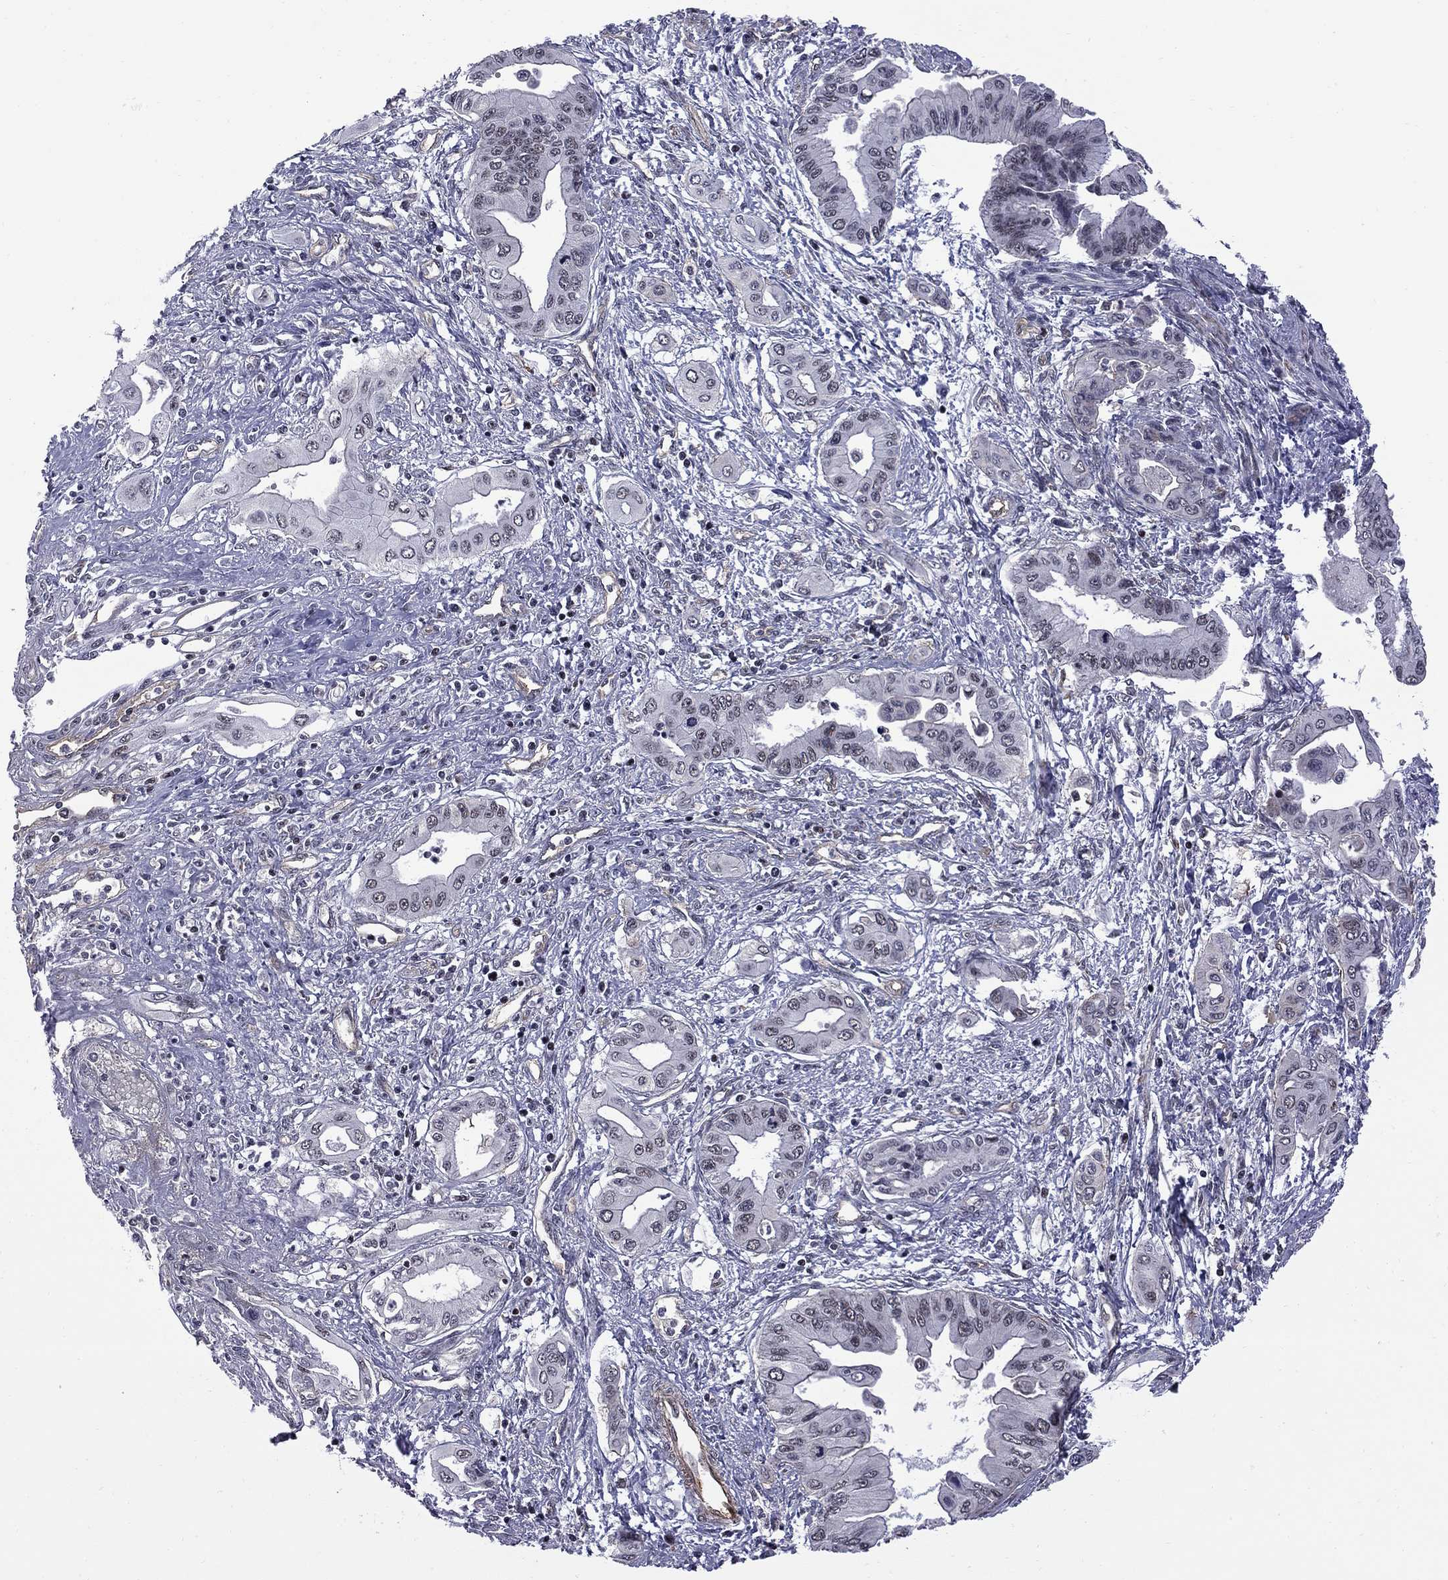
{"staining": {"intensity": "negative", "quantity": "none", "location": "none"}, "tissue": "pancreatic cancer", "cell_type": "Tumor cells", "image_type": "cancer", "snomed": [{"axis": "morphology", "description": "Adenocarcinoma, NOS"}, {"axis": "topography", "description": "Pancreas"}], "caption": "The photomicrograph shows no significant expression in tumor cells of pancreatic cancer (adenocarcinoma).", "gene": "BRF1", "patient": {"sex": "female", "age": 62}}